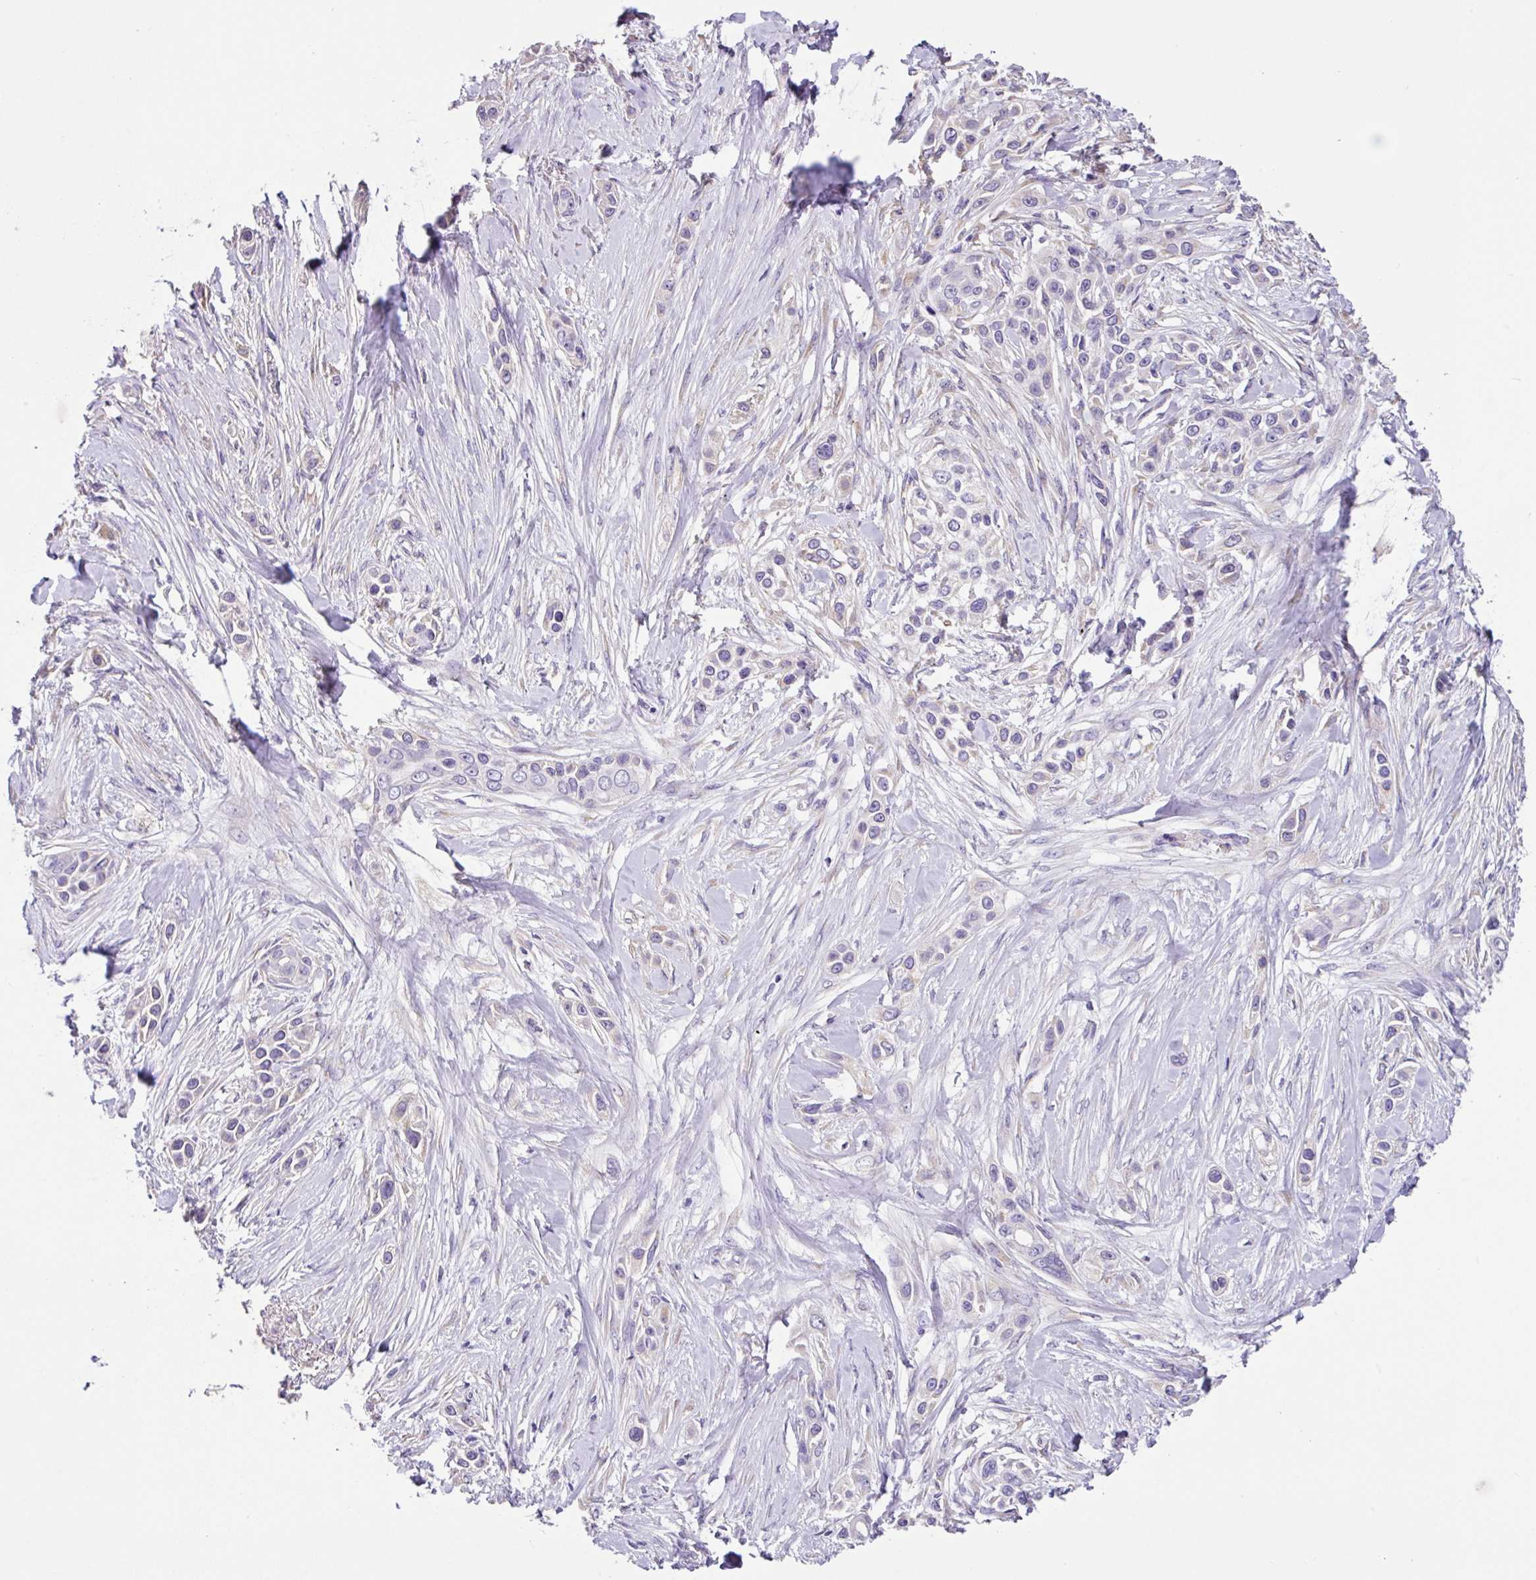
{"staining": {"intensity": "negative", "quantity": "none", "location": "none"}, "tissue": "skin cancer", "cell_type": "Tumor cells", "image_type": "cancer", "snomed": [{"axis": "morphology", "description": "Squamous cell carcinoma, NOS"}, {"axis": "topography", "description": "Skin"}], "caption": "The histopathology image exhibits no staining of tumor cells in skin squamous cell carcinoma. (DAB (3,3'-diaminobenzidine) IHC visualized using brightfield microscopy, high magnification).", "gene": "ZG16", "patient": {"sex": "female", "age": 69}}